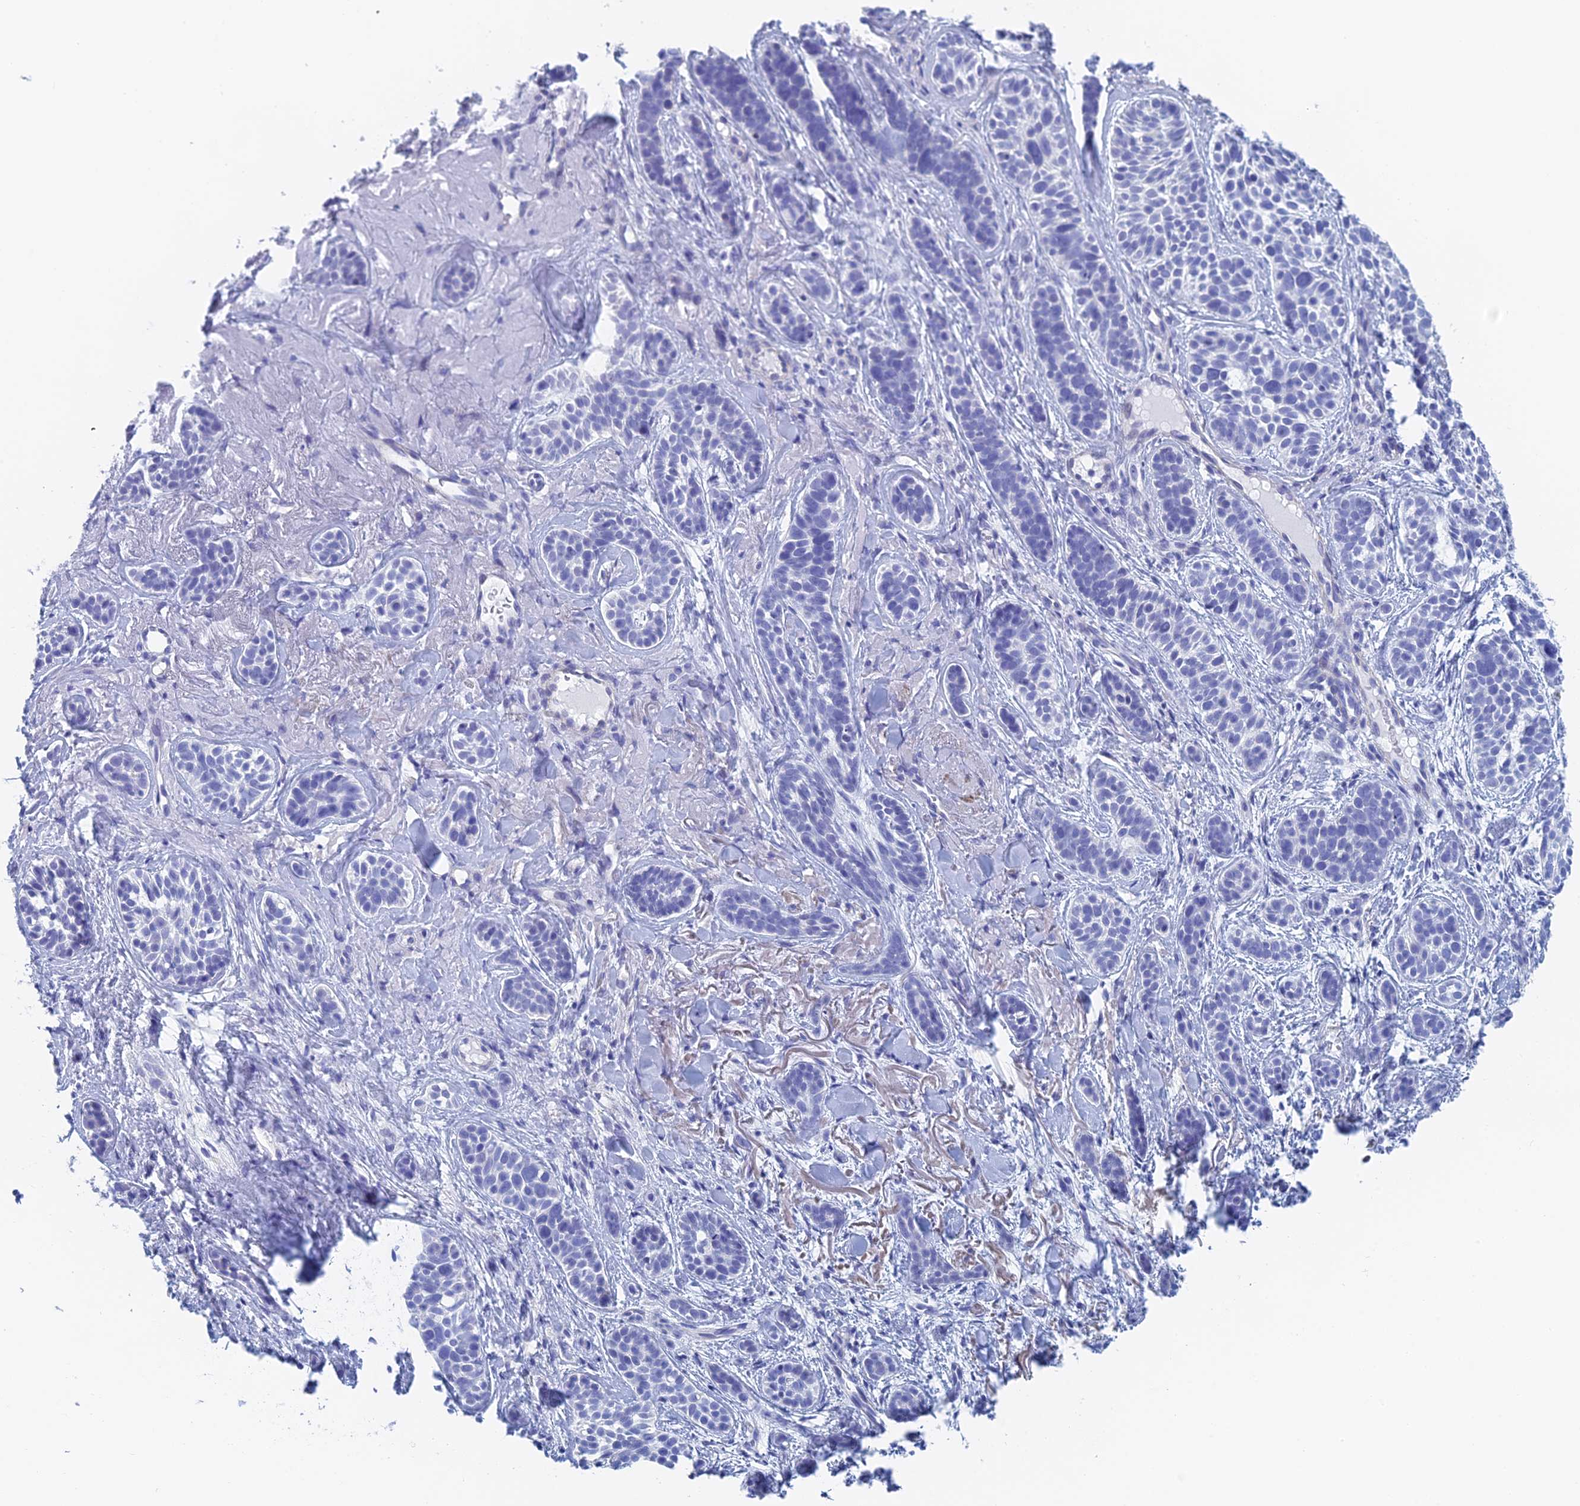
{"staining": {"intensity": "negative", "quantity": "none", "location": "none"}, "tissue": "skin cancer", "cell_type": "Tumor cells", "image_type": "cancer", "snomed": [{"axis": "morphology", "description": "Basal cell carcinoma"}, {"axis": "topography", "description": "Skin"}], "caption": "Tumor cells show no significant protein positivity in skin cancer (basal cell carcinoma).", "gene": "KCNK18", "patient": {"sex": "male", "age": 71}}